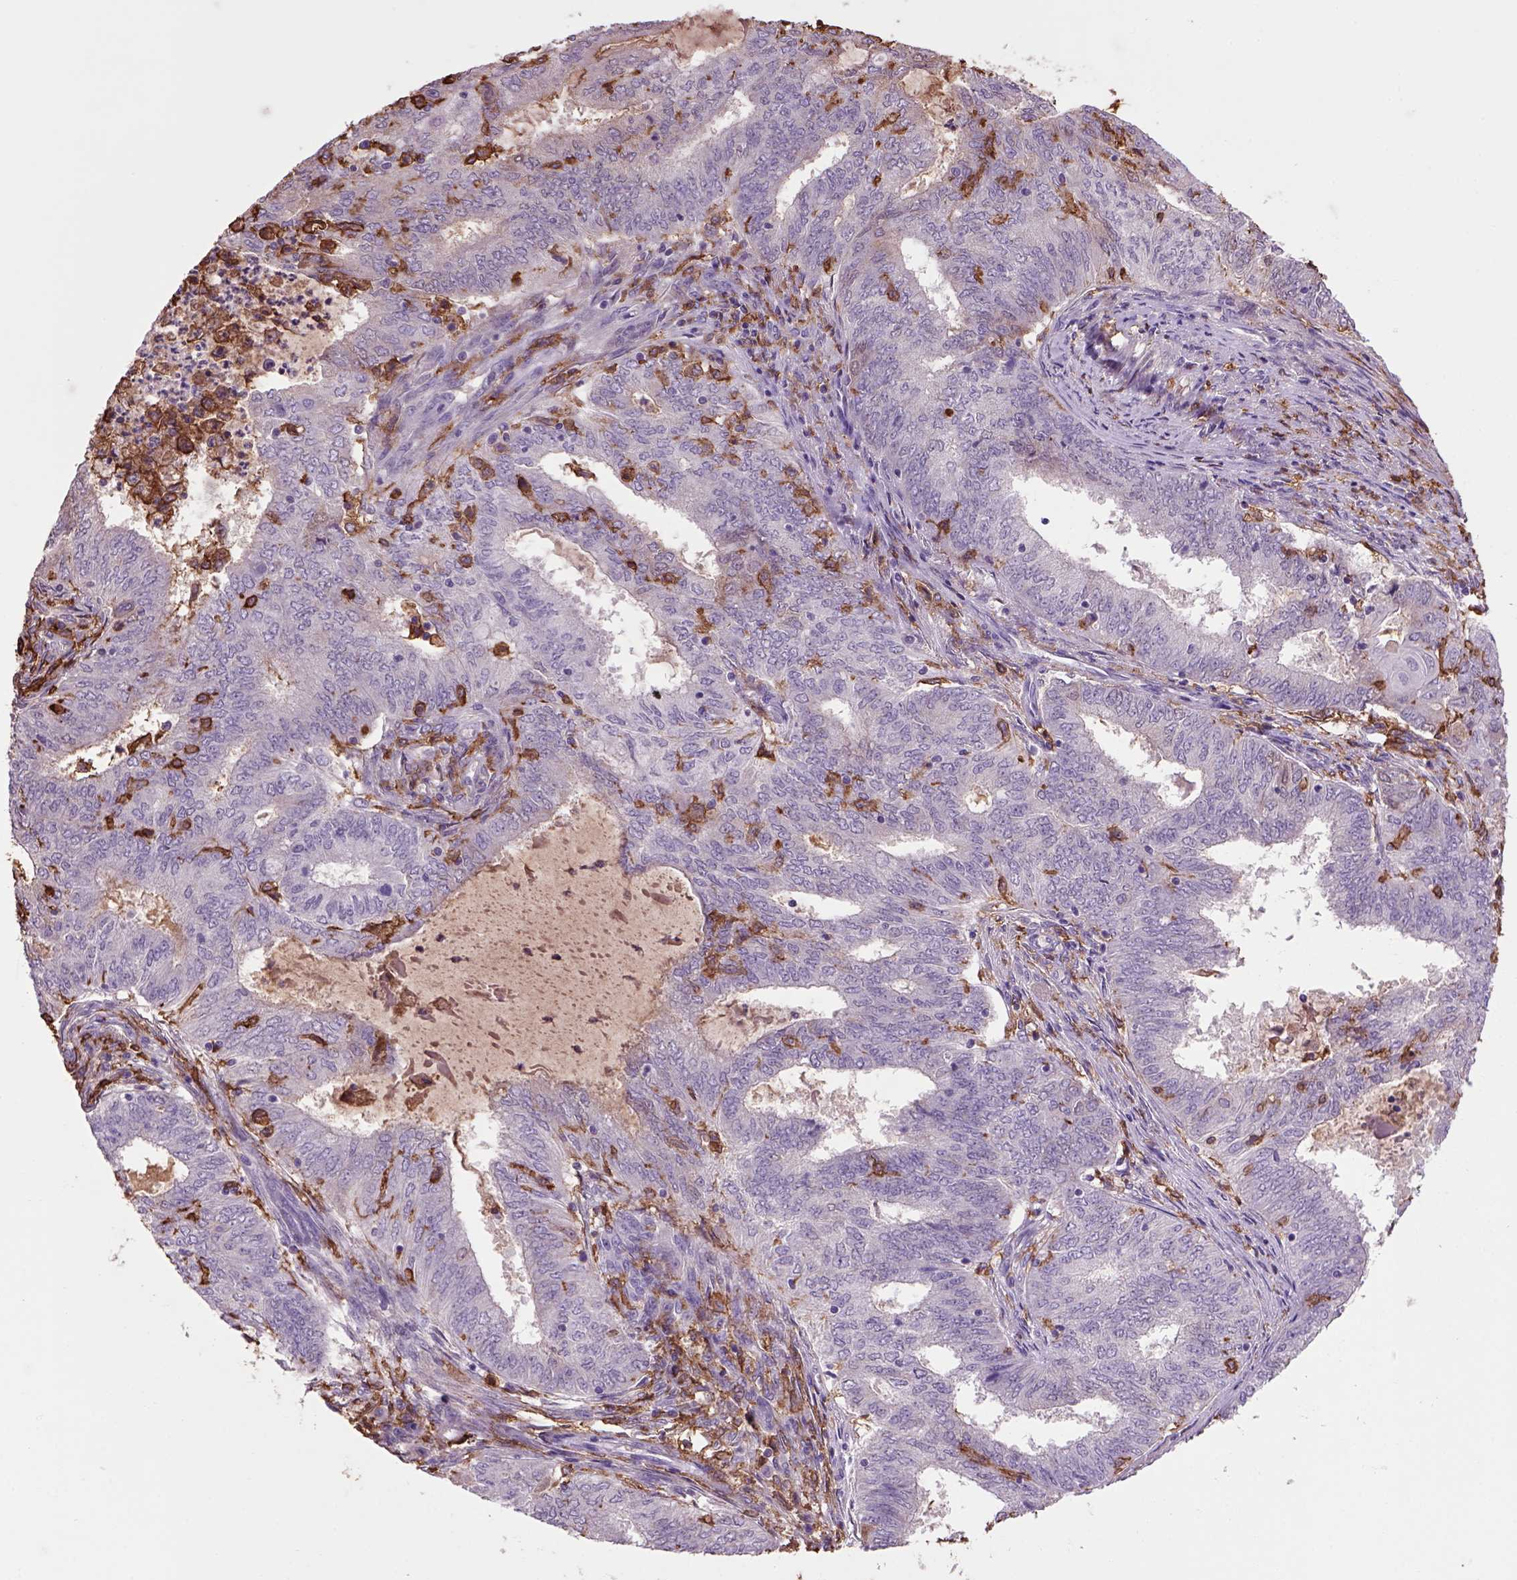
{"staining": {"intensity": "negative", "quantity": "none", "location": "none"}, "tissue": "endometrial cancer", "cell_type": "Tumor cells", "image_type": "cancer", "snomed": [{"axis": "morphology", "description": "Adenocarcinoma, NOS"}, {"axis": "topography", "description": "Endometrium"}], "caption": "Immunohistochemistry photomicrograph of human endometrial adenocarcinoma stained for a protein (brown), which displays no positivity in tumor cells.", "gene": "CD14", "patient": {"sex": "female", "age": 62}}